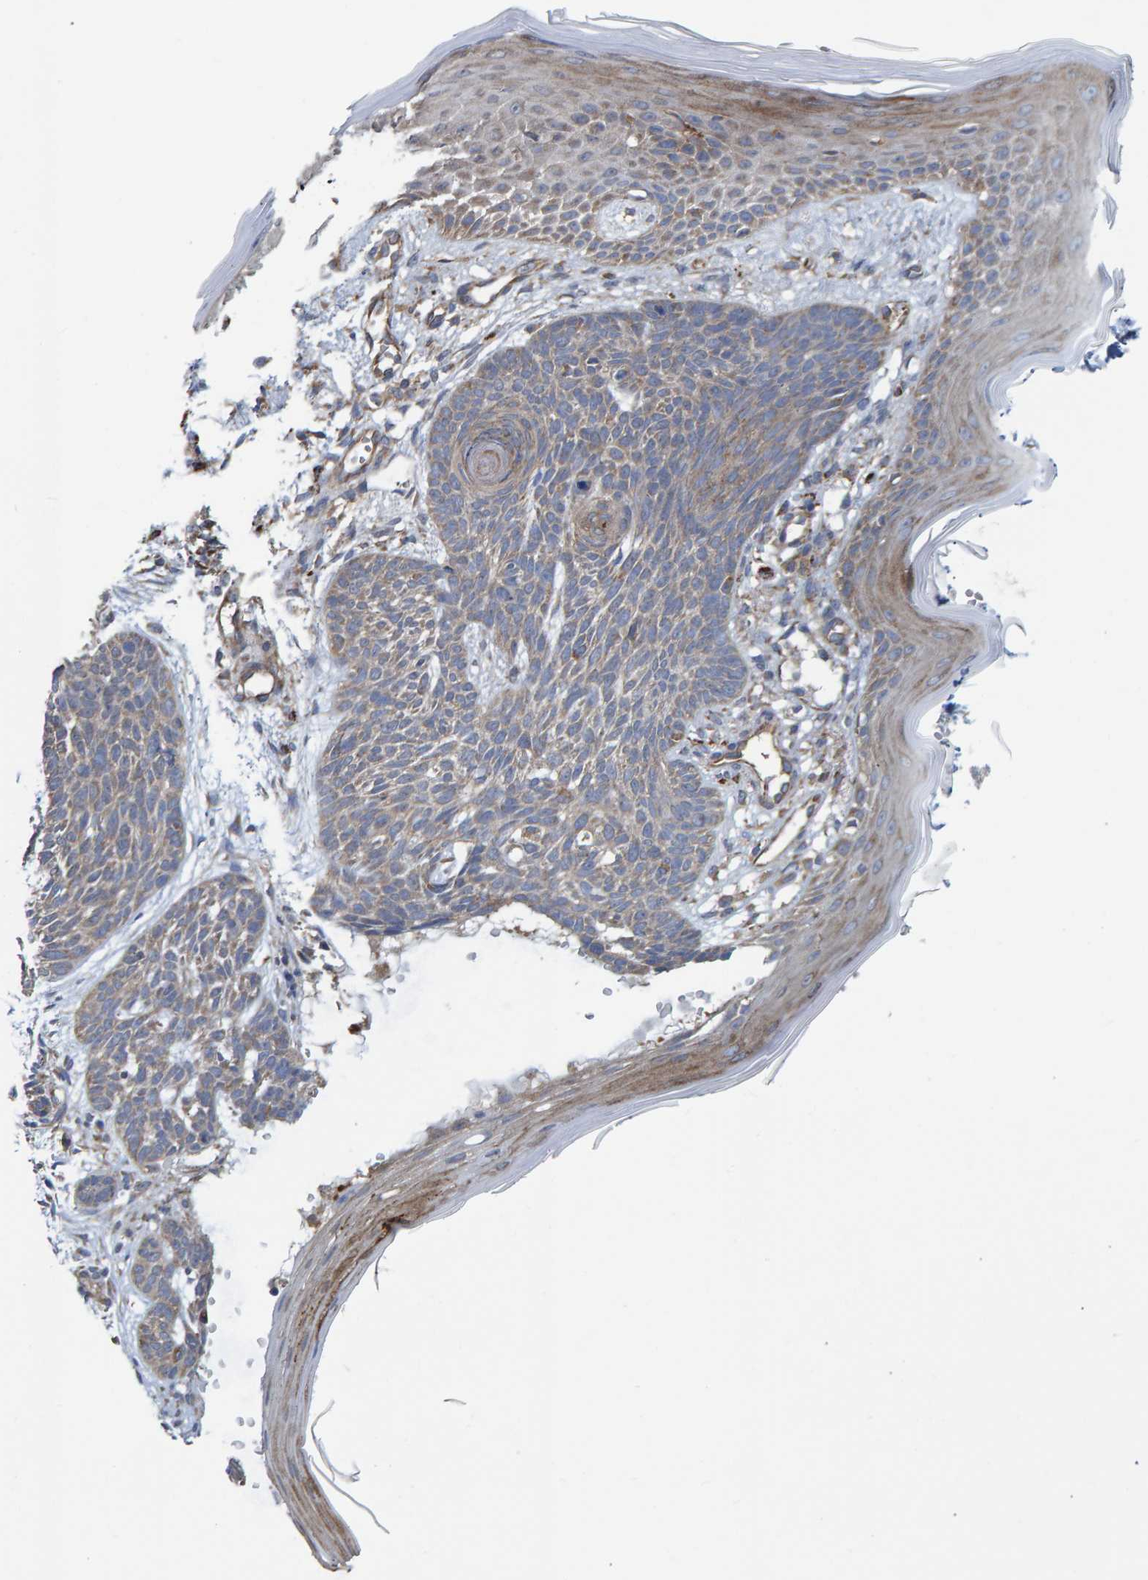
{"staining": {"intensity": "weak", "quantity": "25%-75%", "location": "cytoplasmic/membranous"}, "tissue": "skin cancer", "cell_type": "Tumor cells", "image_type": "cancer", "snomed": [{"axis": "morphology", "description": "Basal cell carcinoma"}, {"axis": "topography", "description": "Skin"}], "caption": "A brown stain shows weak cytoplasmic/membranous expression of a protein in skin basal cell carcinoma tumor cells. The protein of interest is shown in brown color, while the nuclei are stained blue.", "gene": "LRSAM1", "patient": {"sex": "female", "age": 59}}